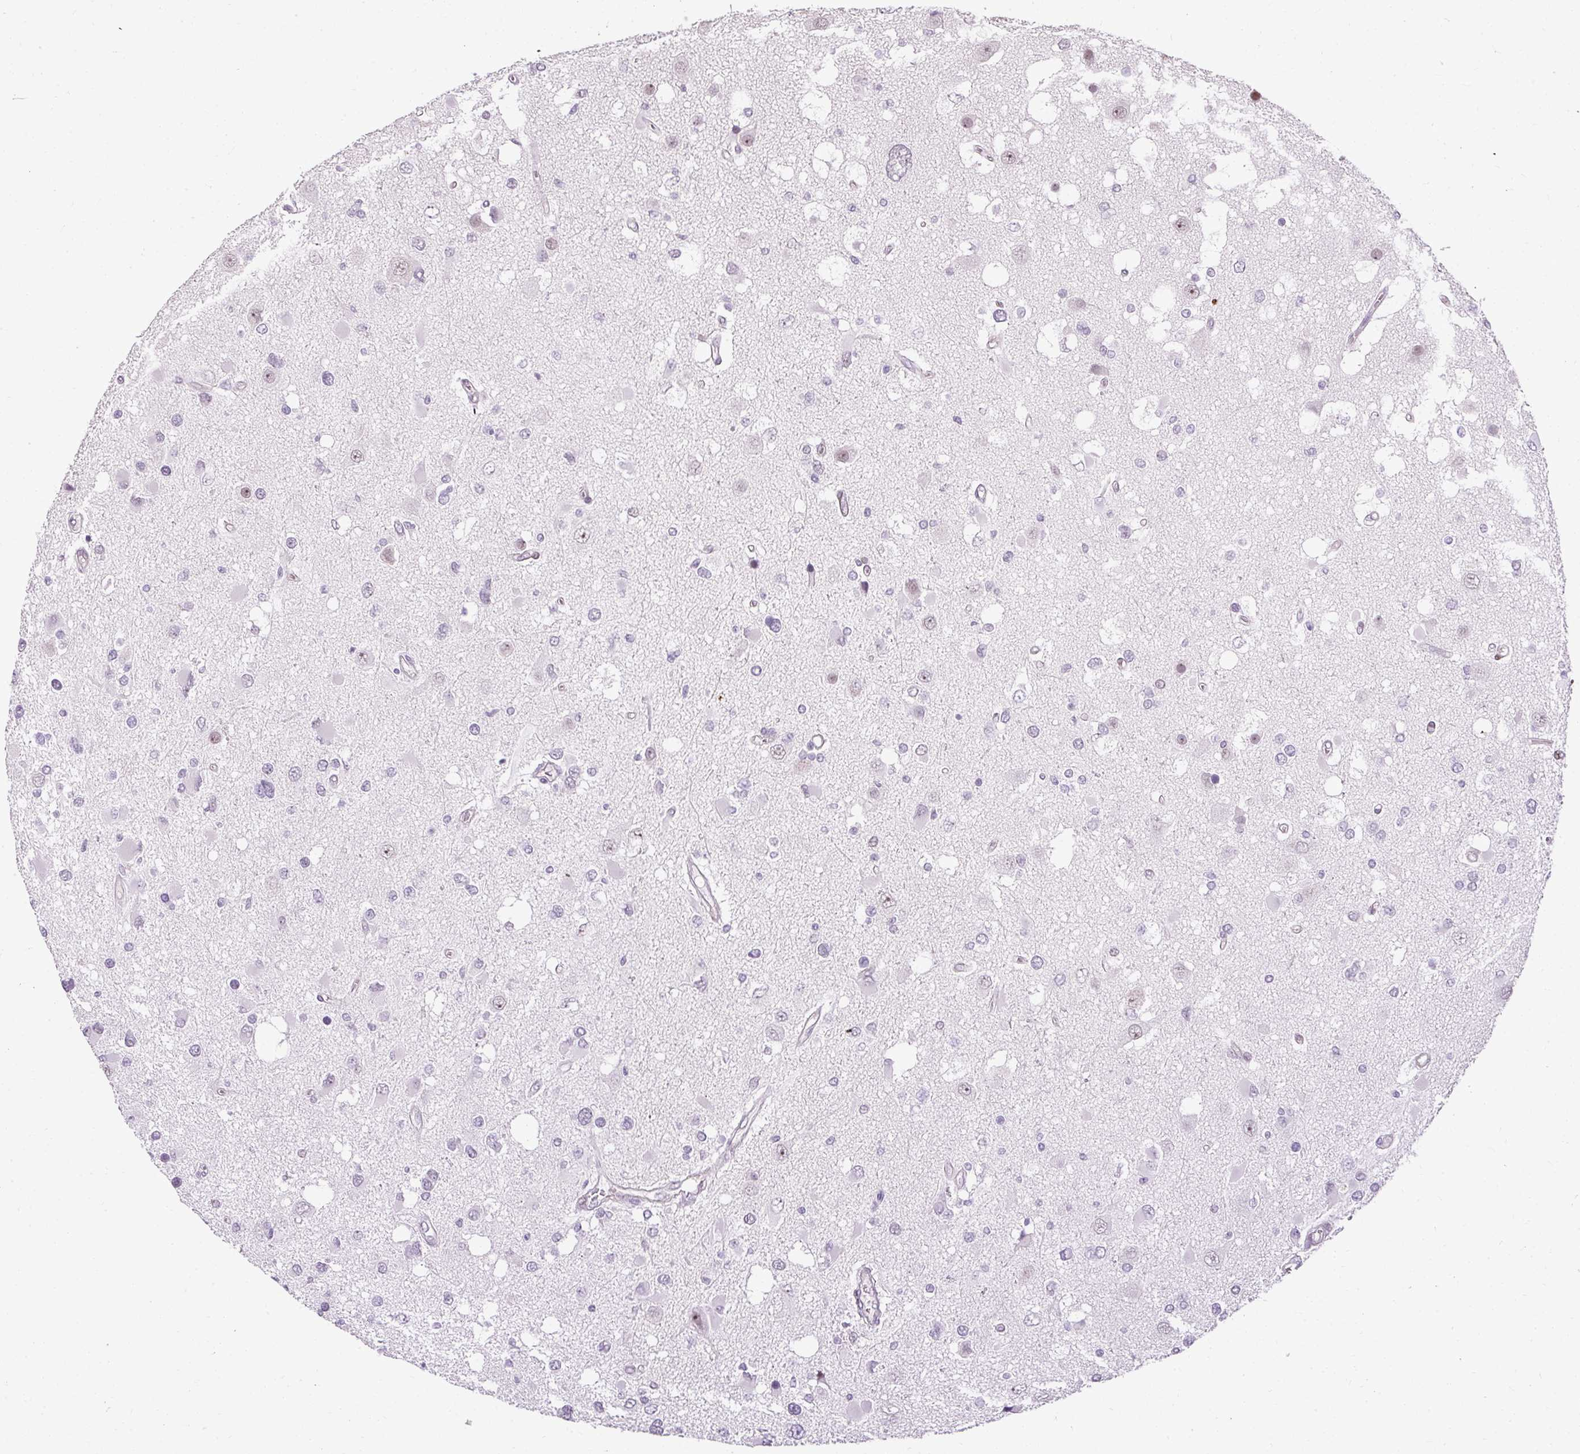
{"staining": {"intensity": "moderate", "quantity": "<25%", "location": "nuclear"}, "tissue": "glioma", "cell_type": "Tumor cells", "image_type": "cancer", "snomed": [{"axis": "morphology", "description": "Glioma, malignant, High grade"}, {"axis": "topography", "description": "Brain"}], "caption": "Brown immunohistochemical staining in malignant glioma (high-grade) demonstrates moderate nuclear staining in approximately <25% of tumor cells.", "gene": "ARHGEF18", "patient": {"sex": "male", "age": 53}}